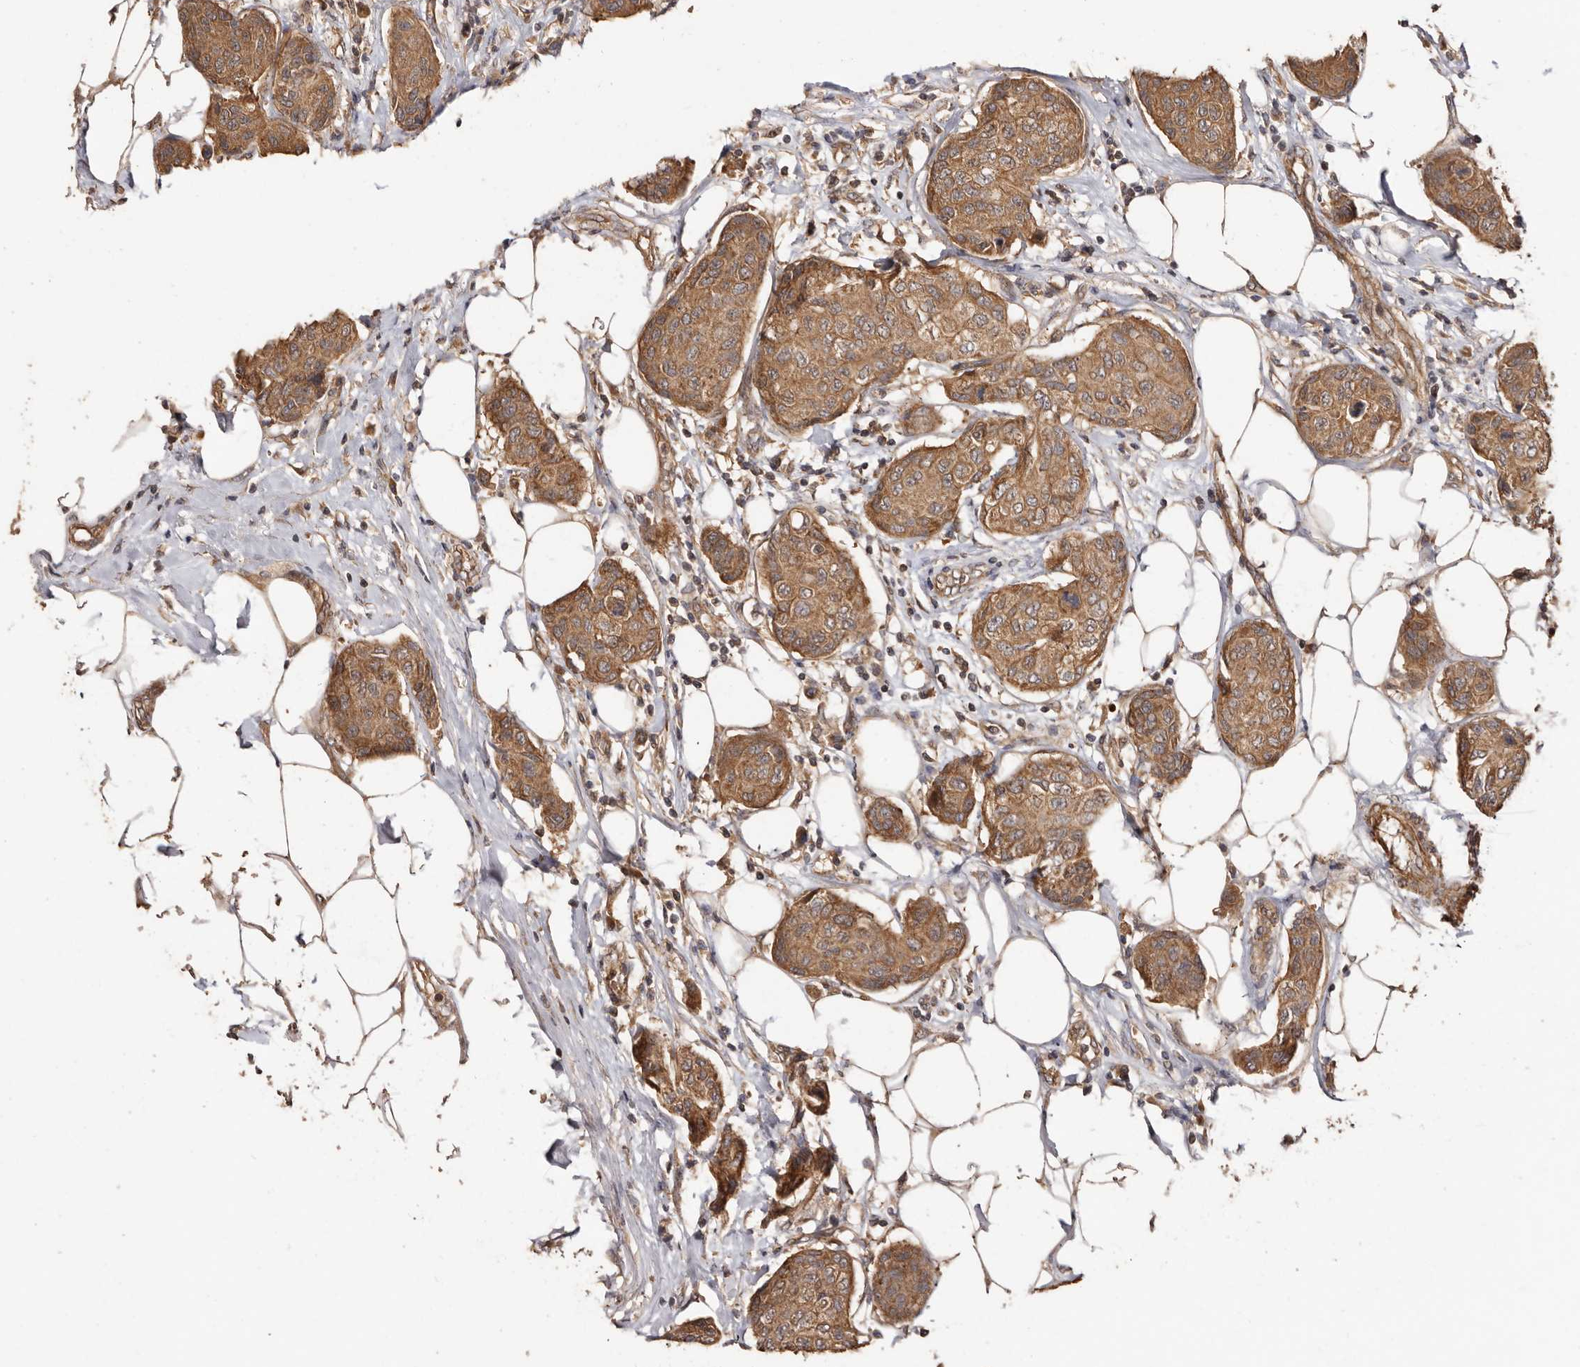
{"staining": {"intensity": "moderate", "quantity": ">75%", "location": "cytoplasmic/membranous"}, "tissue": "breast cancer", "cell_type": "Tumor cells", "image_type": "cancer", "snomed": [{"axis": "morphology", "description": "Duct carcinoma"}, {"axis": "topography", "description": "Breast"}], "caption": "A brown stain shows moderate cytoplasmic/membranous expression of a protein in human intraductal carcinoma (breast) tumor cells. (DAB (3,3'-diaminobenzidine) = brown stain, brightfield microscopy at high magnification).", "gene": "COQ8B", "patient": {"sex": "female", "age": 80}}